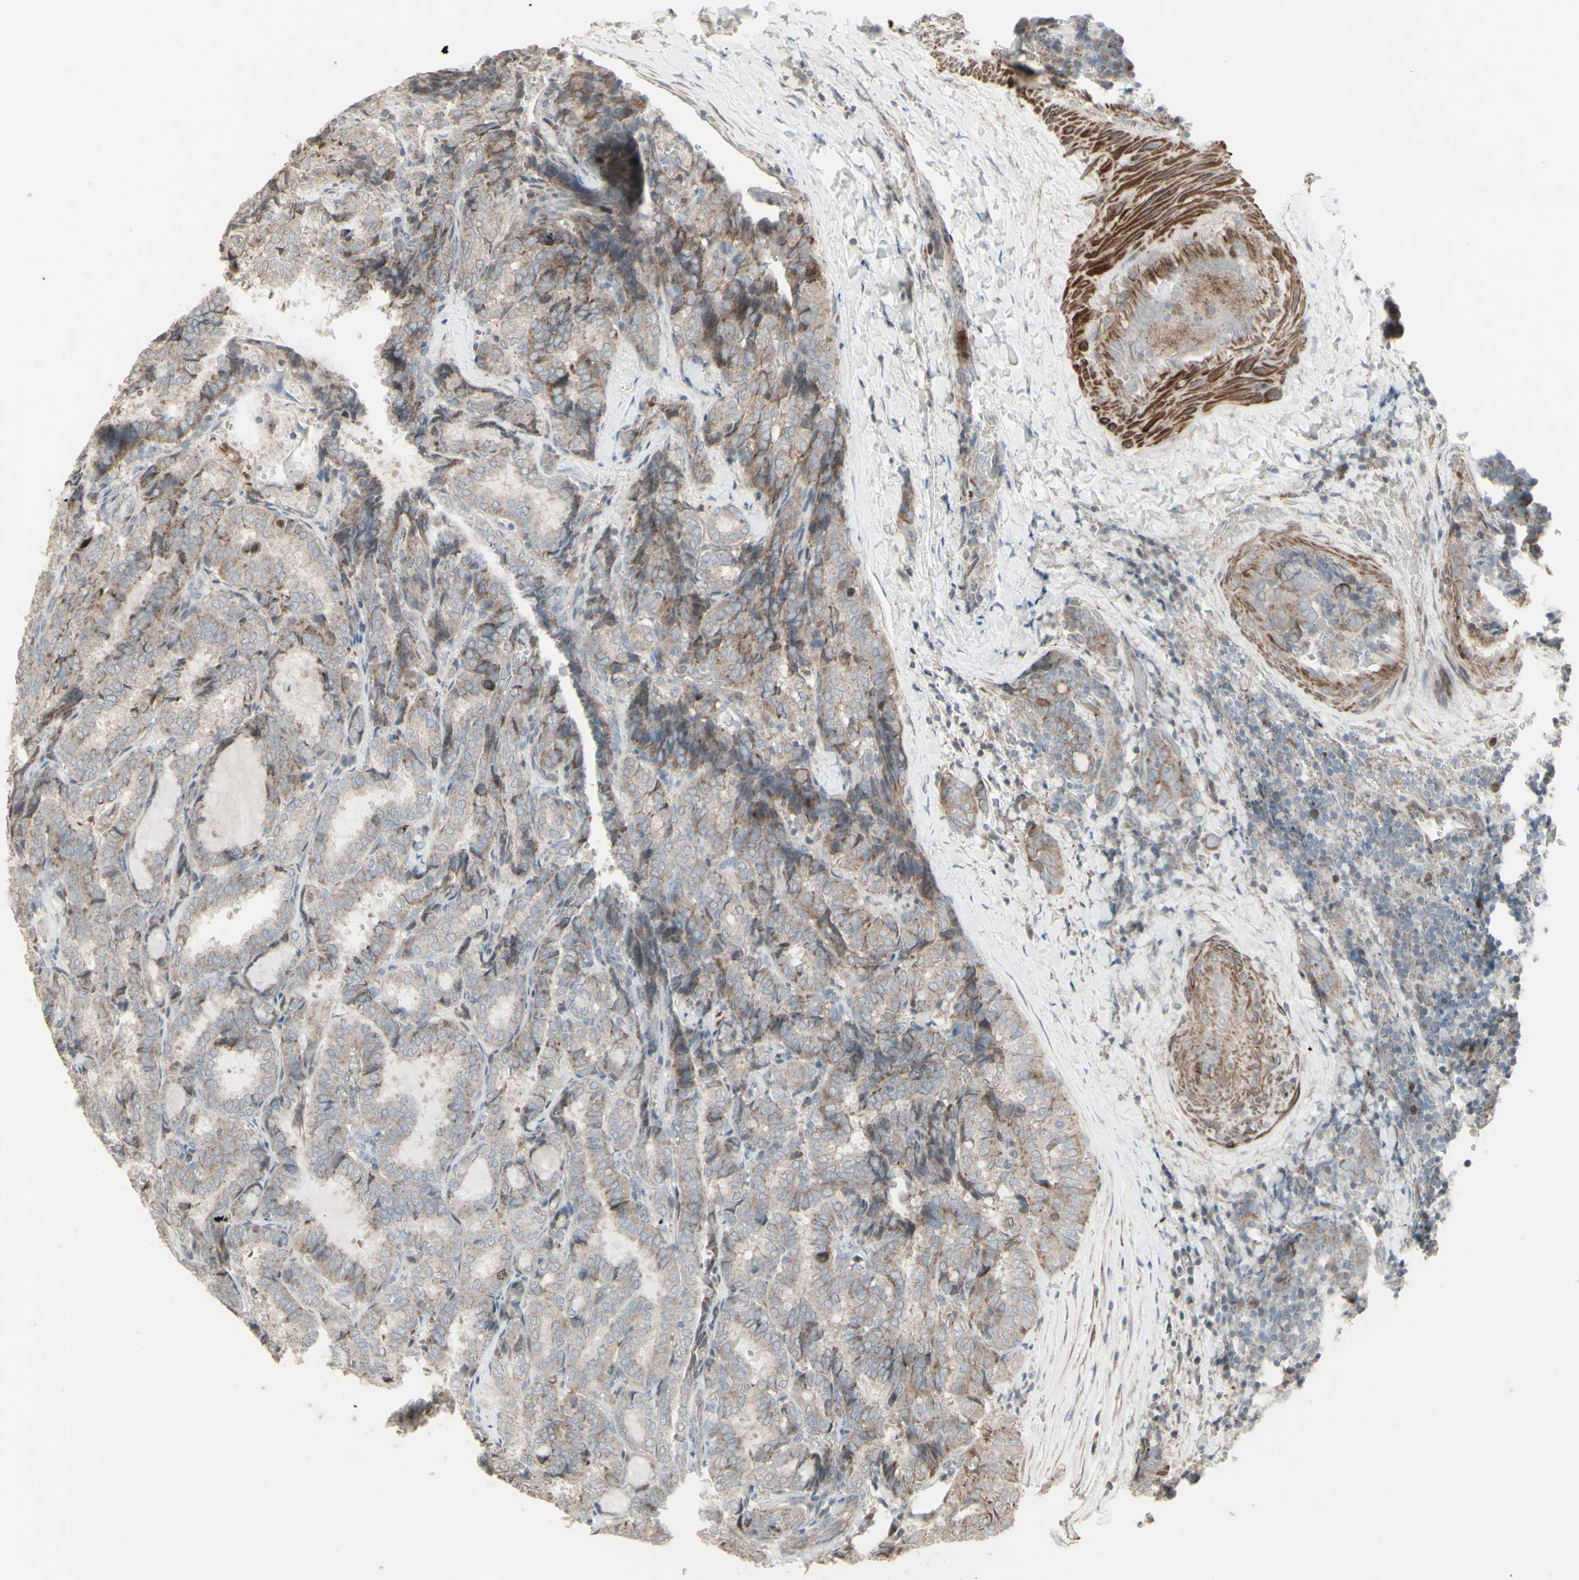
{"staining": {"intensity": "moderate", "quantity": "<25%", "location": "nuclear"}, "tissue": "thyroid cancer", "cell_type": "Tumor cells", "image_type": "cancer", "snomed": [{"axis": "morphology", "description": "Normal tissue, NOS"}, {"axis": "morphology", "description": "Papillary adenocarcinoma, NOS"}, {"axis": "topography", "description": "Thyroid gland"}], "caption": "Approximately <25% of tumor cells in papillary adenocarcinoma (thyroid) display moderate nuclear protein expression as visualized by brown immunohistochemical staining.", "gene": "GMNN", "patient": {"sex": "female", "age": 30}}